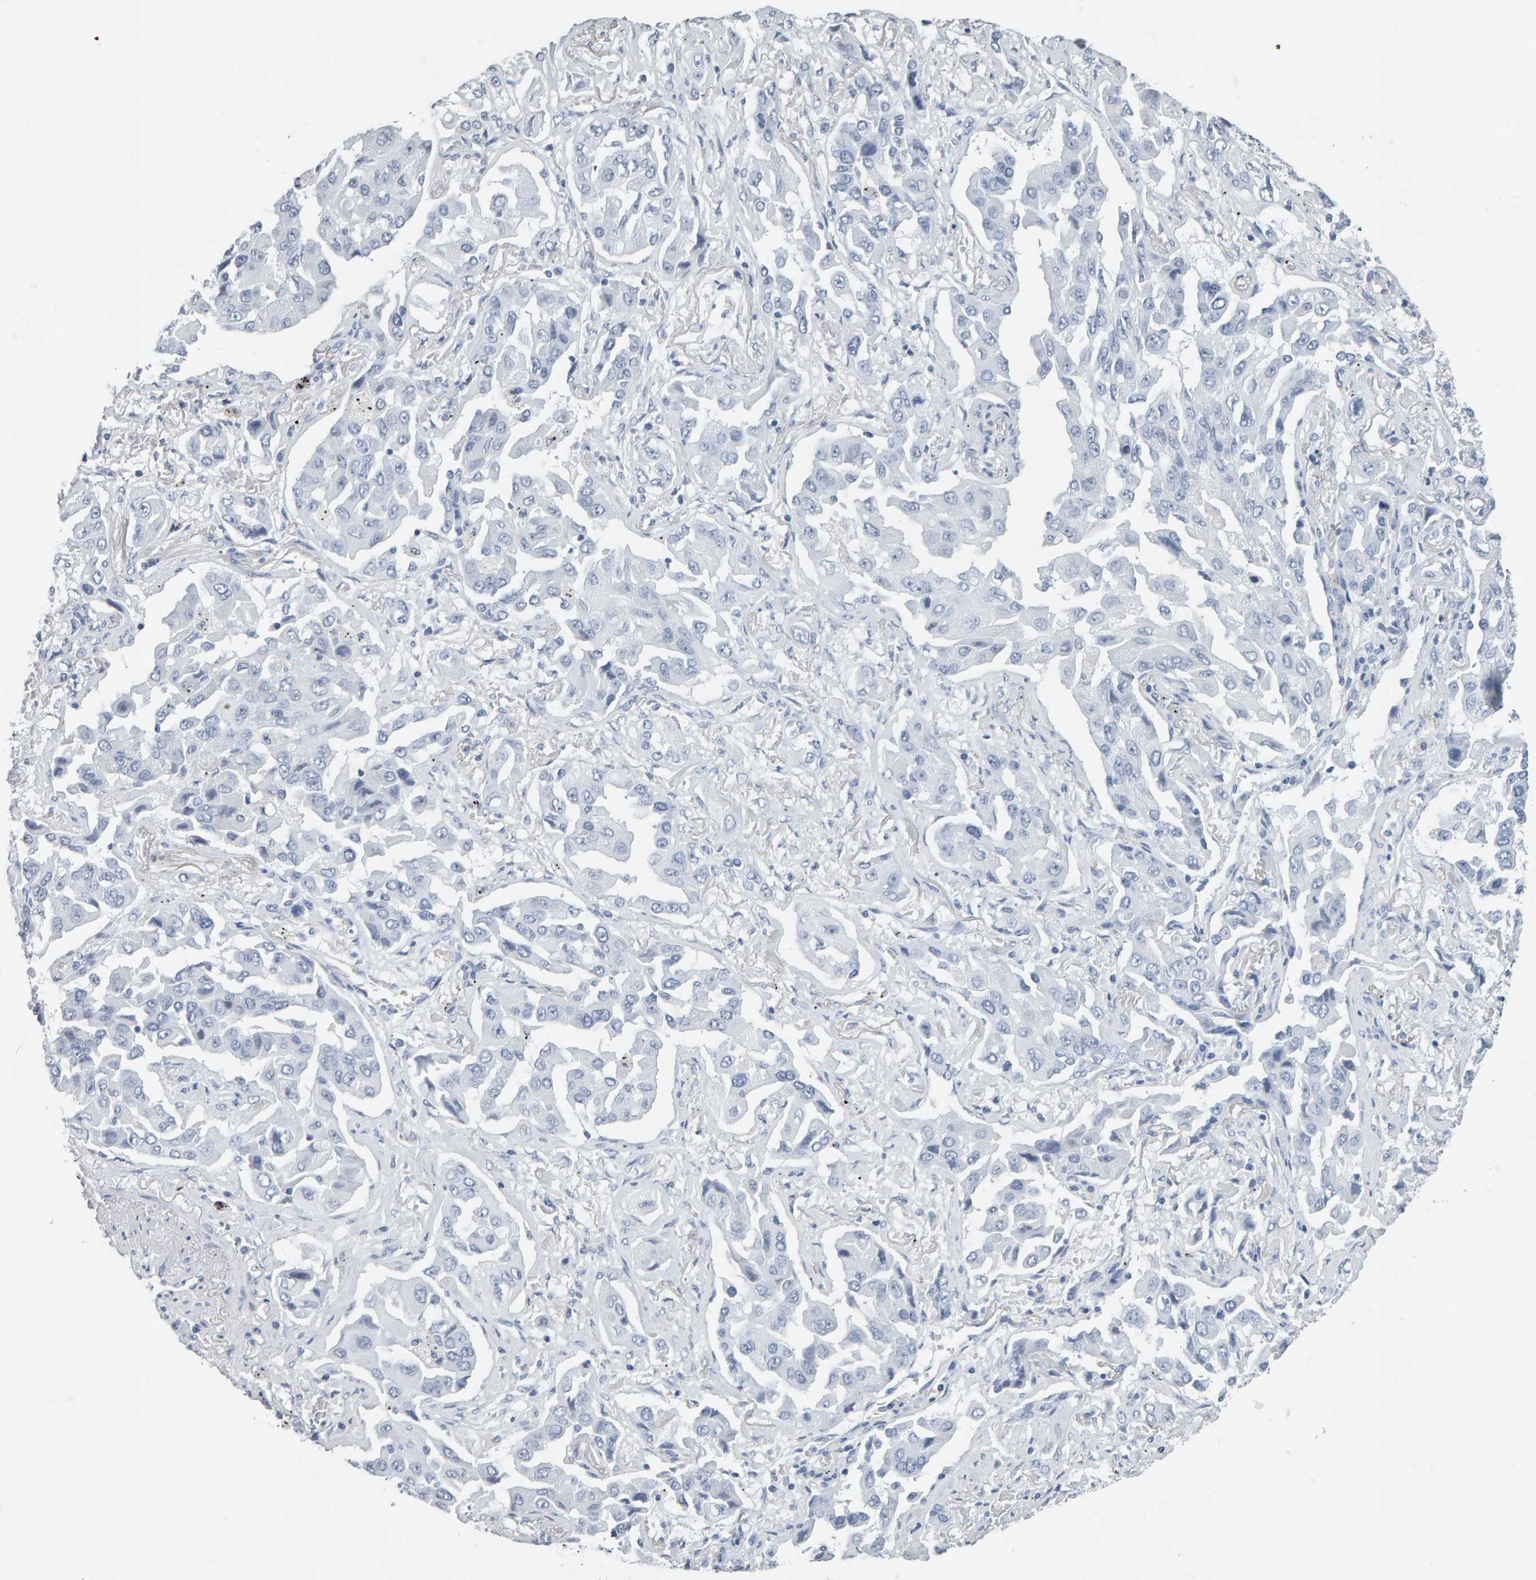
{"staining": {"intensity": "negative", "quantity": "none", "location": "none"}, "tissue": "lung cancer", "cell_type": "Tumor cells", "image_type": "cancer", "snomed": [{"axis": "morphology", "description": "Adenocarcinoma, NOS"}, {"axis": "topography", "description": "Lung"}], "caption": "An image of adenocarcinoma (lung) stained for a protein reveals no brown staining in tumor cells.", "gene": "SPACA3", "patient": {"sex": "female", "age": 65}}